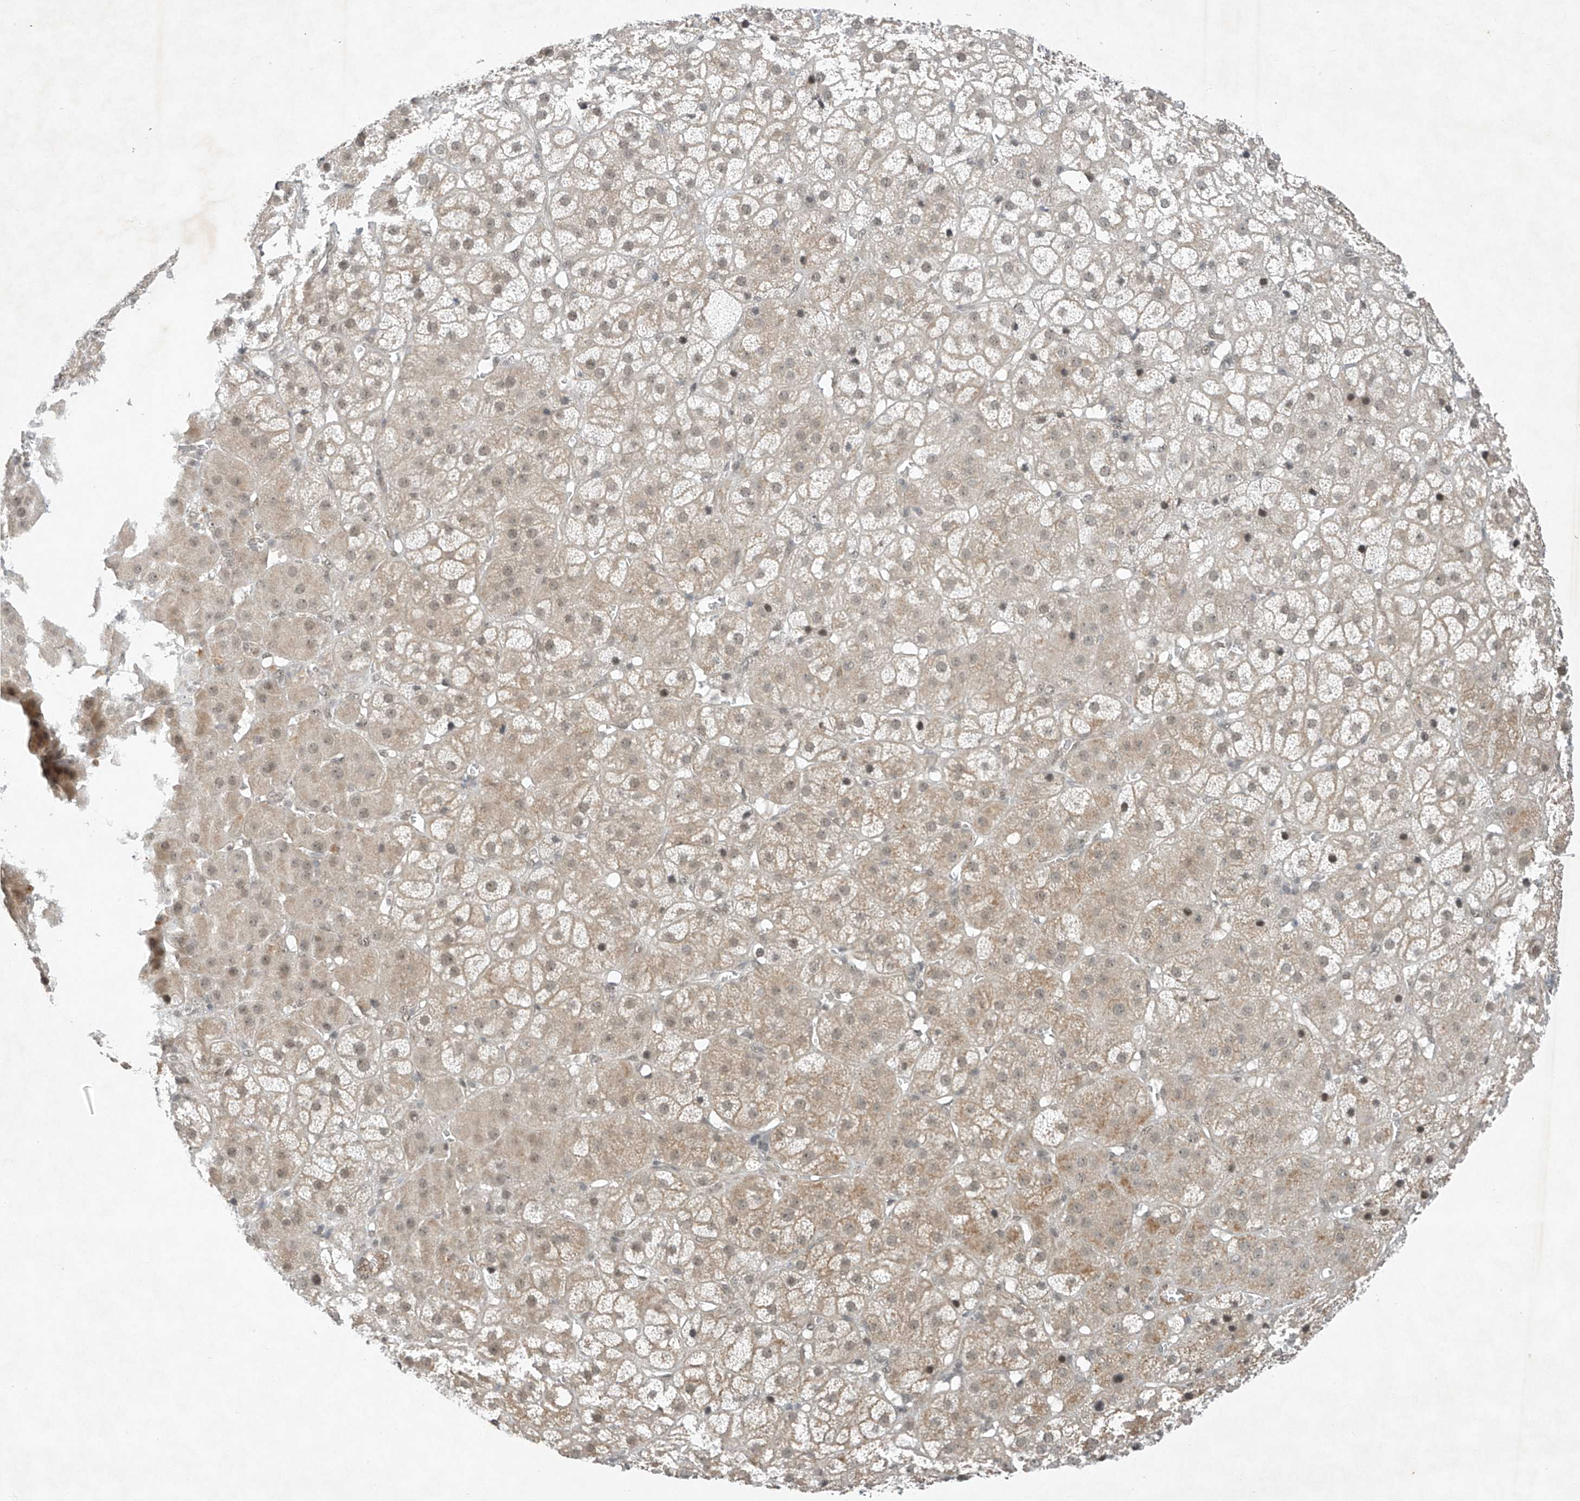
{"staining": {"intensity": "weak", "quantity": "25%-75%", "location": "cytoplasmic/membranous,nuclear"}, "tissue": "adrenal gland", "cell_type": "Glandular cells", "image_type": "normal", "snomed": [{"axis": "morphology", "description": "Normal tissue, NOS"}, {"axis": "topography", "description": "Adrenal gland"}], "caption": "A low amount of weak cytoplasmic/membranous,nuclear staining is seen in approximately 25%-75% of glandular cells in unremarkable adrenal gland. Immunohistochemistry (ihc) stains the protein of interest in brown and the nuclei are stained blue.", "gene": "TAF8", "patient": {"sex": "female", "age": 57}}